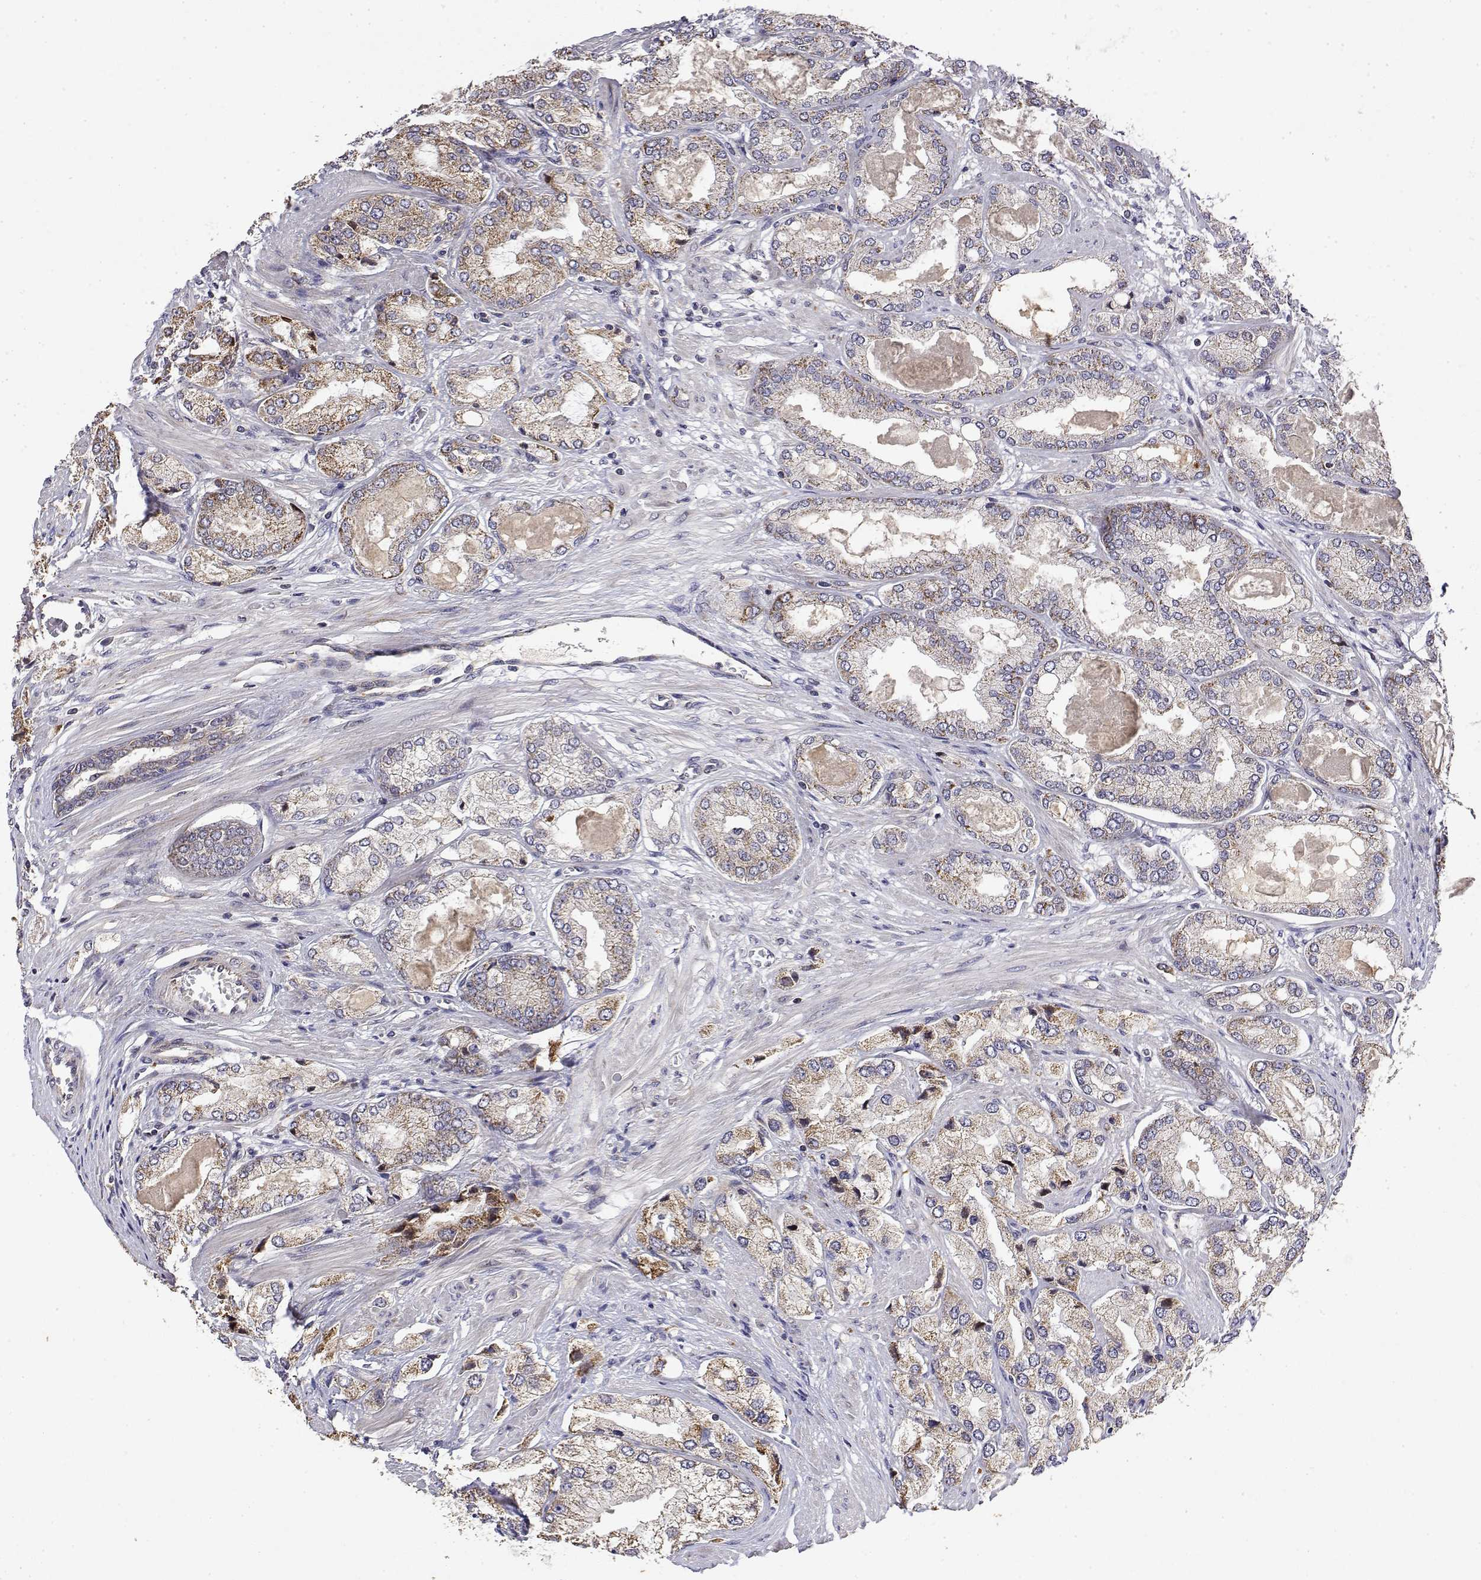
{"staining": {"intensity": "moderate", "quantity": "25%-75%", "location": "cytoplasmic/membranous"}, "tissue": "prostate cancer", "cell_type": "Tumor cells", "image_type": "cancer", "snomed": [{"axis": "morphology", "description": "Adenocarcinoma, High grade"}, {"axis": "topography", "description": "Prostate"}], "caption": "The immunohistochemical stain labels moderate cytoplasmic/membranous positivity in tumor cells of prostate cancer tissue.", "gene": "GADD45GIP1", "patient": {"sex": "male", "age": 68}}